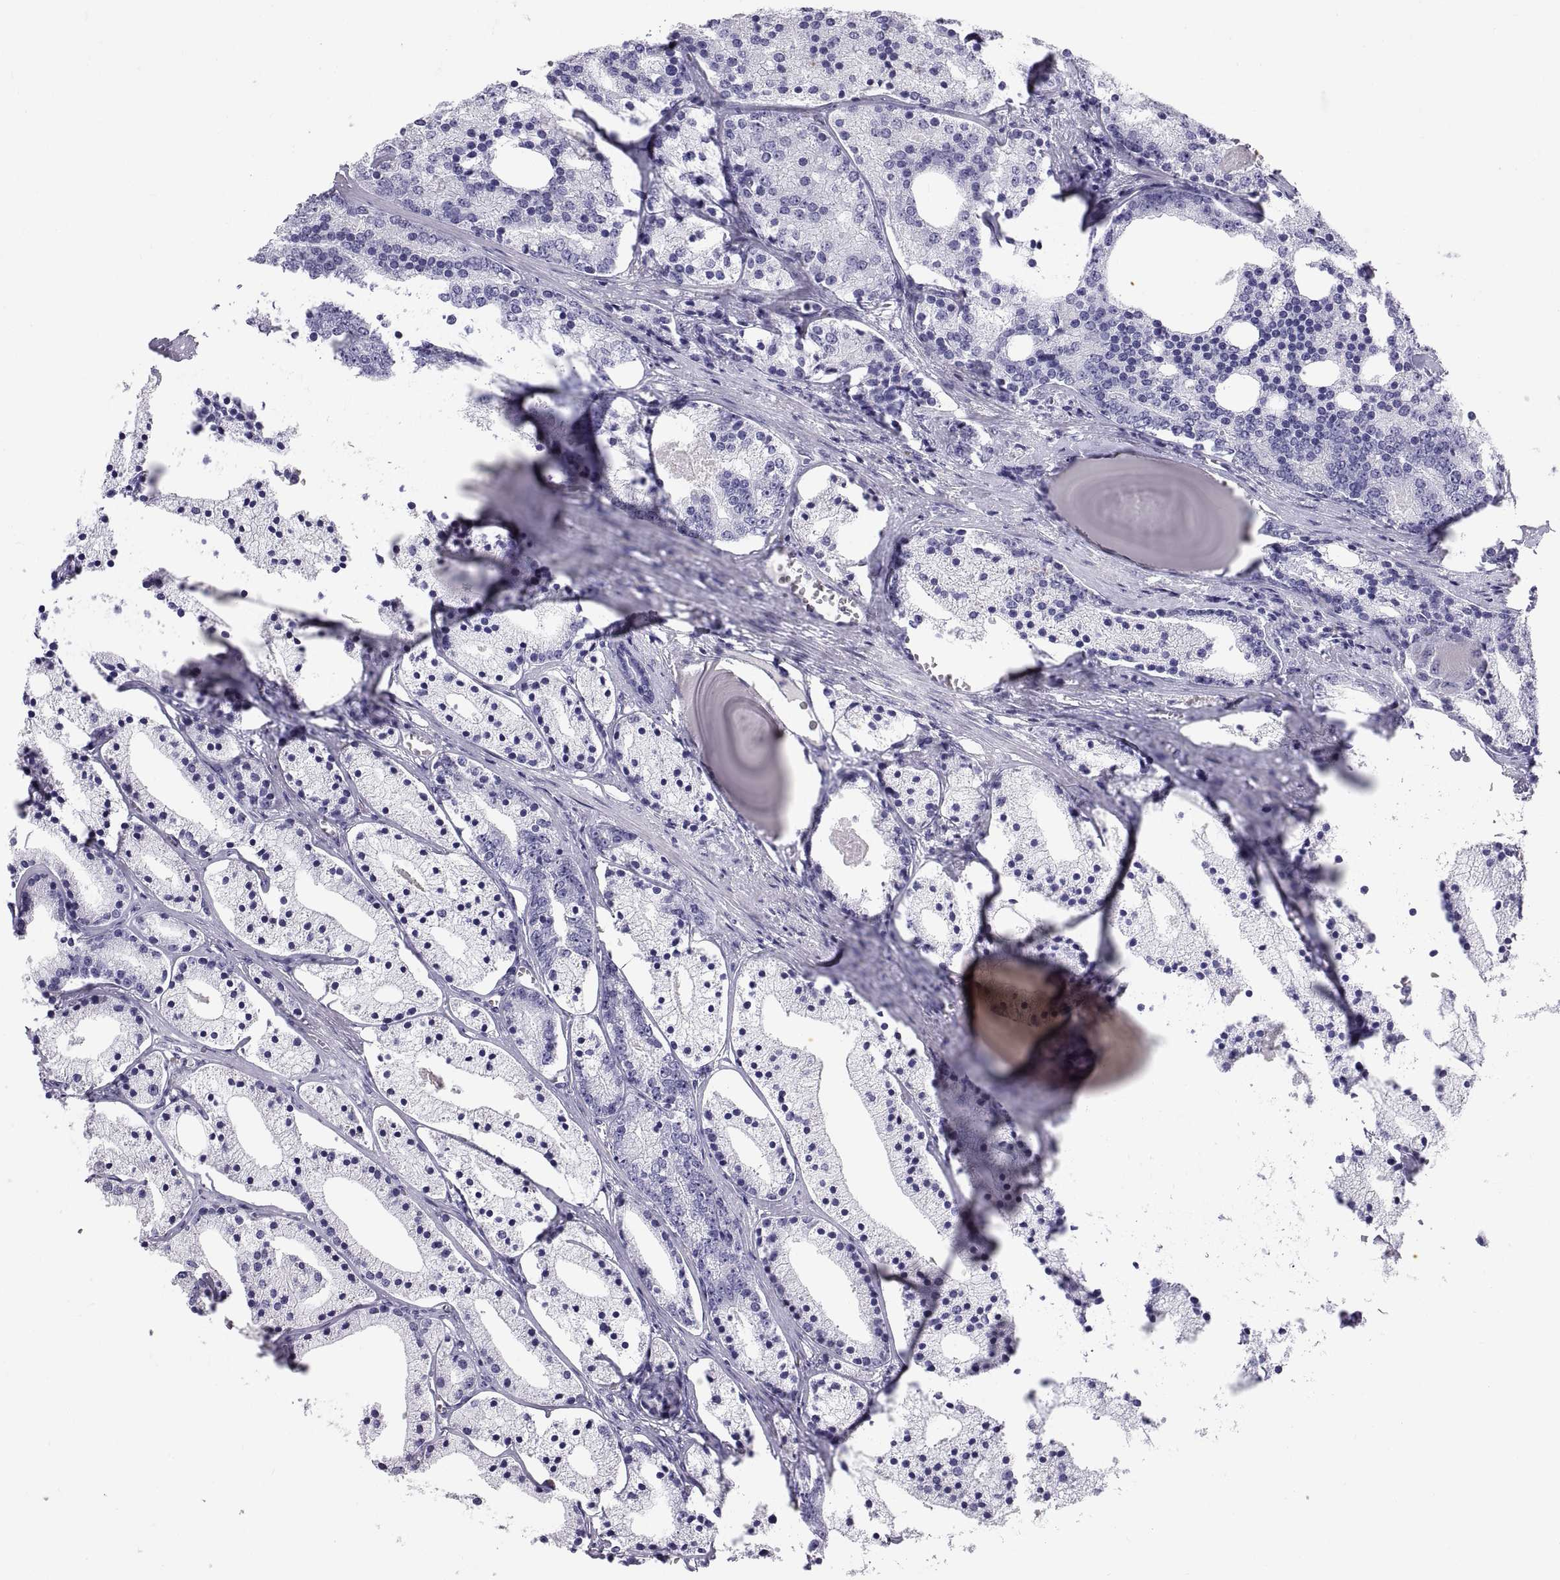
{"staining": {"intensity": "negative", "quantity": "none", "location": "none"}, "tissue": "prostate cancer", "cell_type": "Tumor cells", "image_type": "cancer", "snomed": [{"axis": "morphology", "description": "Adenocarcinoma, NOS"}, {"axis": "topography", "description": "Prostate"}], "caption": "Immunohistochemistry (IHC) histopathology image of neoplastic tissue: prostate cancer stained with DAB (3,3'-diaminobenzidine) reveals no significant protein staining in tumor cells.", "gene": "CT47A10", "patient": {"sex": "male", "age": 69}}